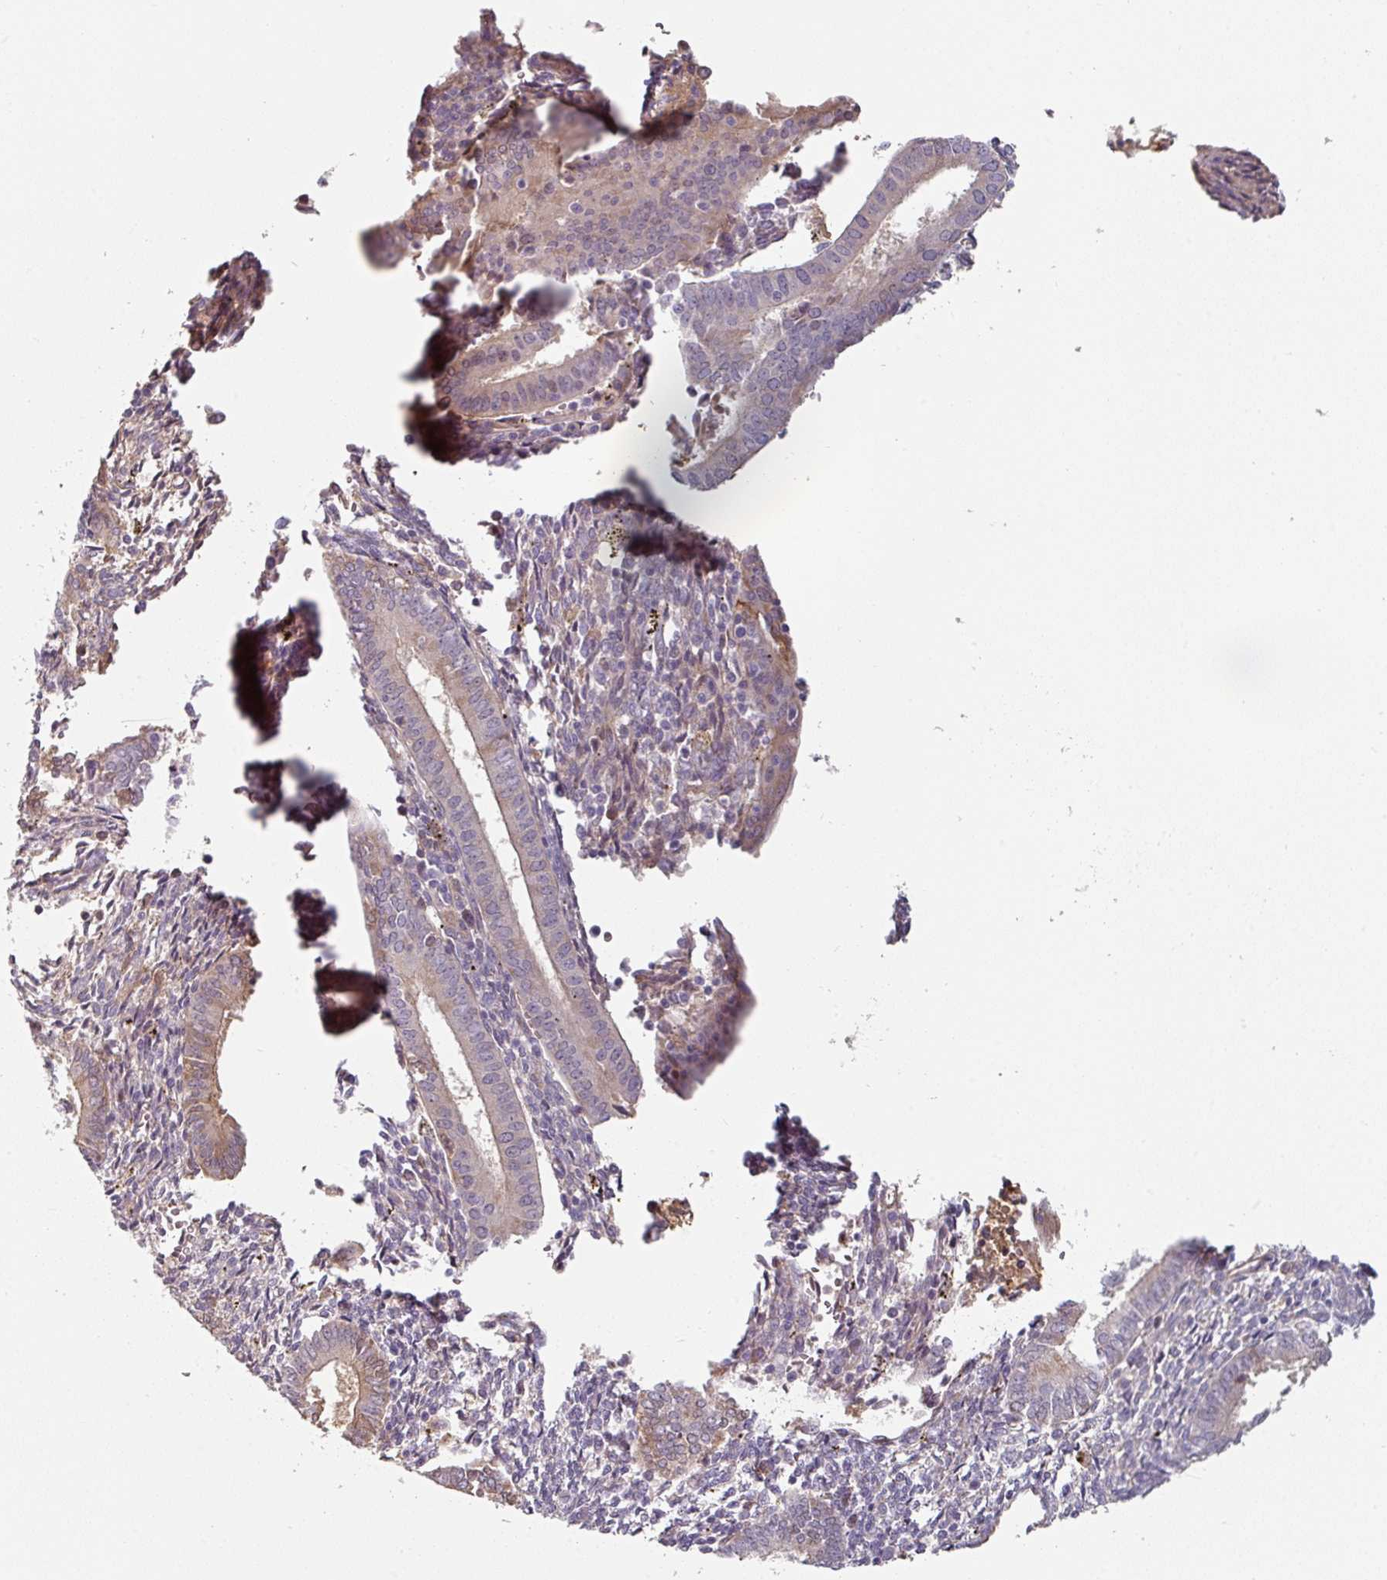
{"staining": {"intensity": "negative", "quantity": "none", "location": "none"}, "tissue": "endometrium", "cell_type": "Cells in endometrial stroma", "image_type": "normal", "snomed": [{"axis": "morphology", "description": "Normal tissue, NOS"}, {"axis": "topography", "description": "Endometrium"}], "caption": "High magnification brightfield microscopy of unremarkable endometrium stained with DAB (brown) and counterstained with hematoxylin (blue): cells in endometrial stroma show no significant positivity. The staining is performed using DAB (3,3'-diaminobenzidine) brown chromogen with nuclei counter-stained in using hematoxylin.", "gene": "CEP78", "patient": {"sex": "female", "age": 41}}